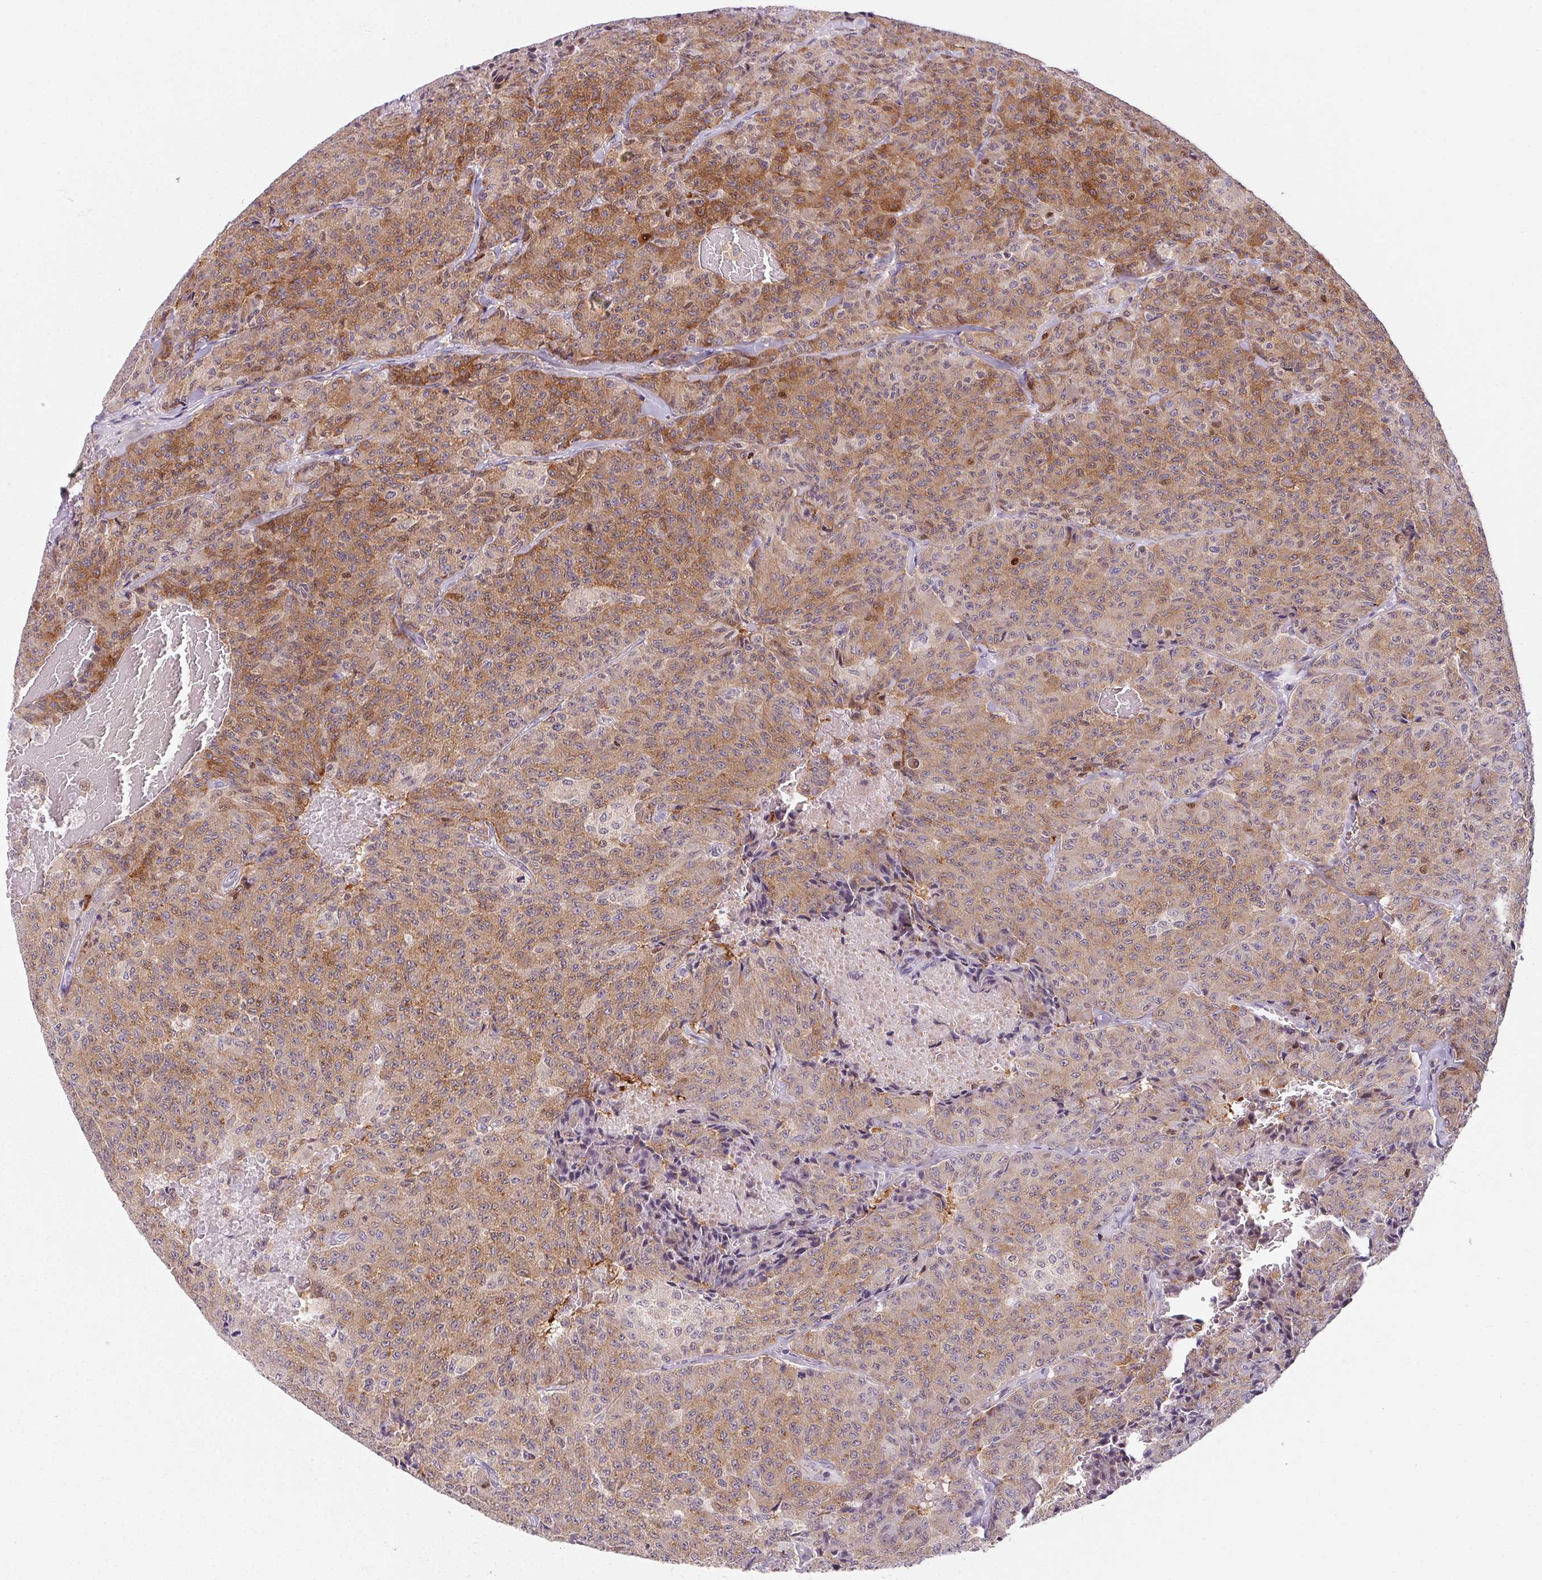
{"staining": {"intensity": "moderate", "quantity": "25%-75%", "location": "cytoplasmic/membranous"}, "tissue": "carcinoid", "cell_type": "Tumor cells", "image_type": "cancer", "snomed": [{"axis": "morphology", "description": "Carcinoid, malignant, NOS"}, {"axis": "topography", "description": "Lung"}], "caption": "This micrograph displays immunohistochemistry (IHC) staining of carcinoid, with medium moderate cytoplasmic/membranous staining in about 25%-75% of tumor cells.", "gene": "TMEM52B", "patient": {"sex": "male", "age": 71}}